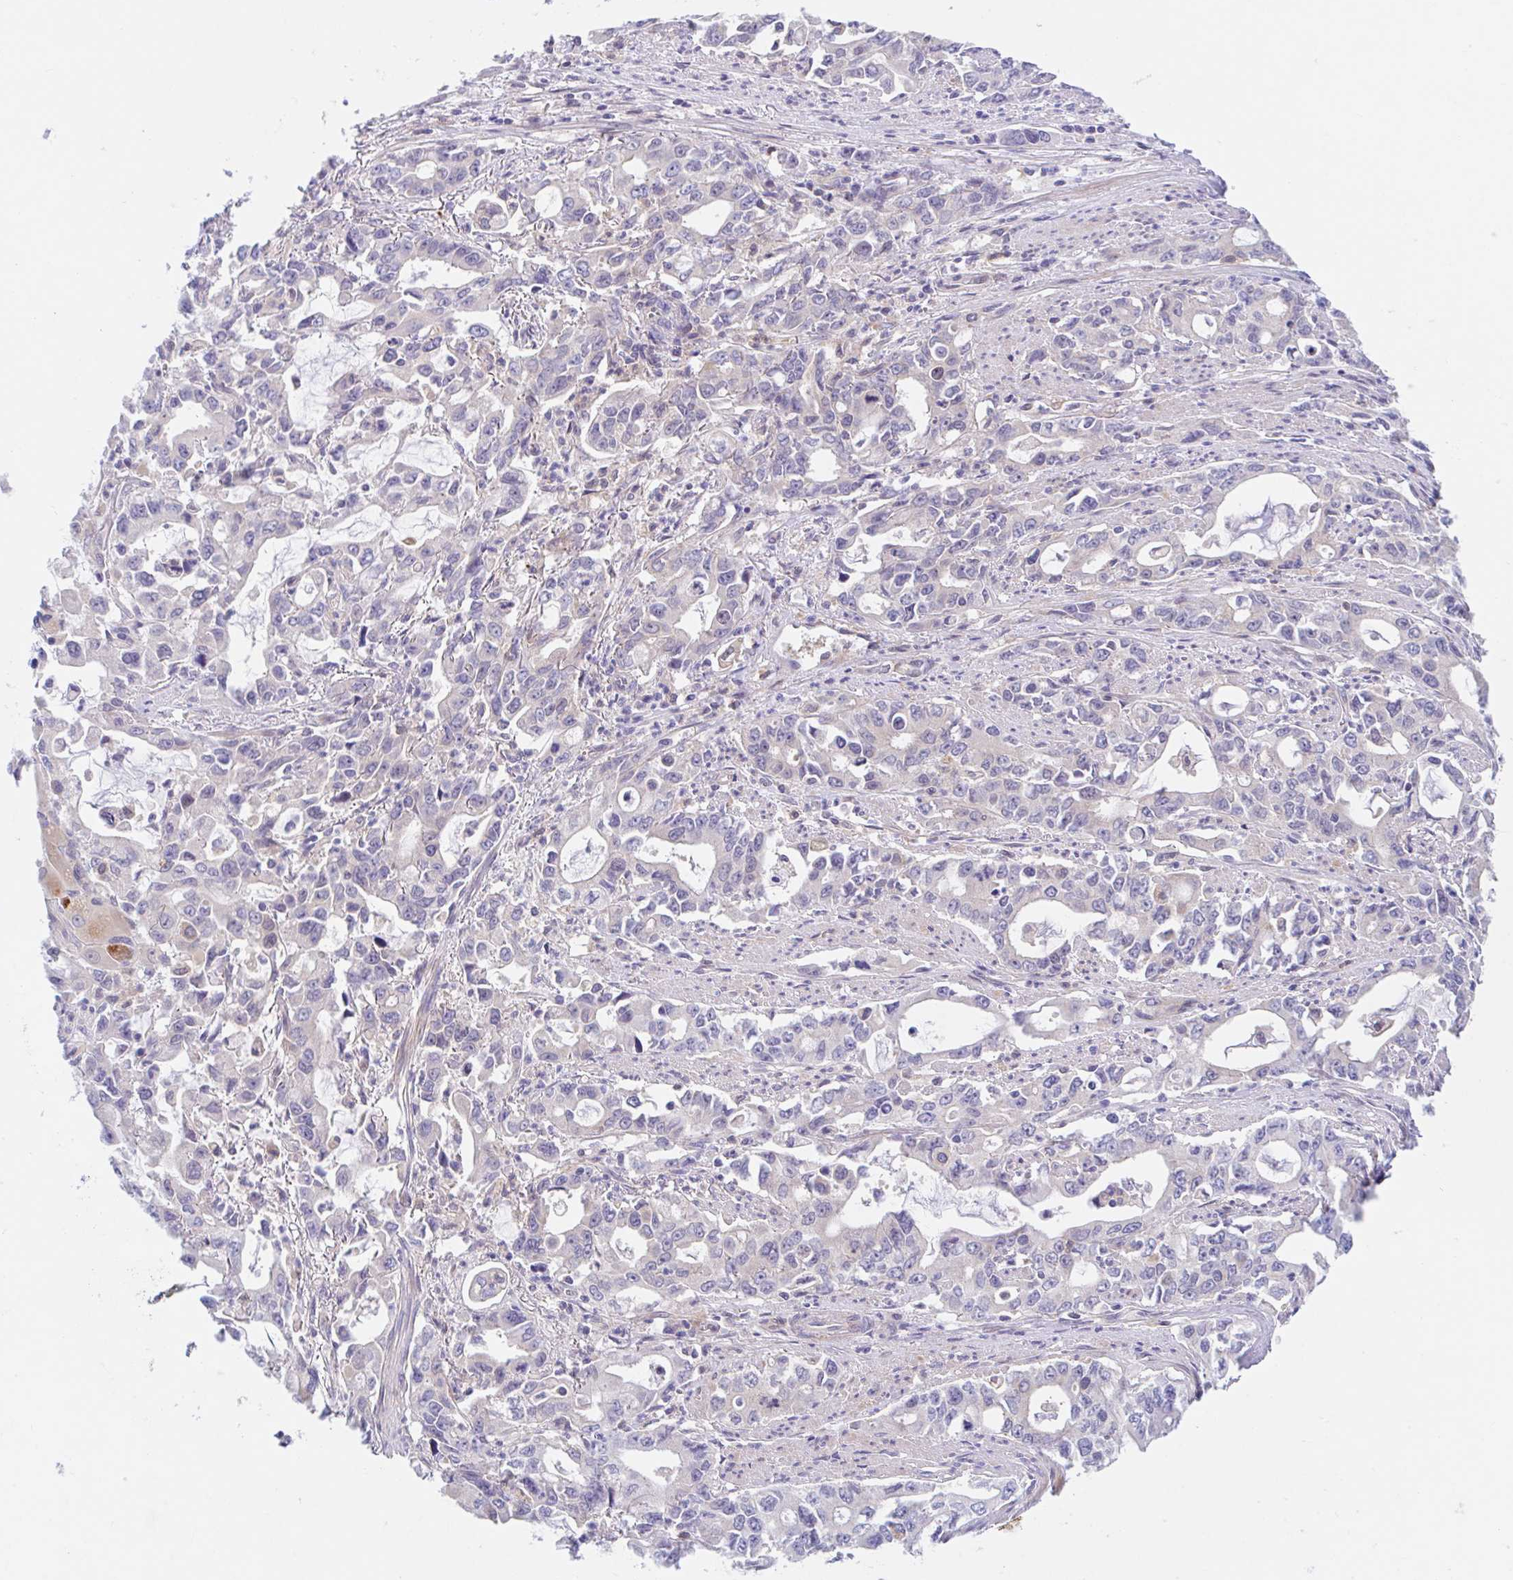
{"staining": {"intensity": "negative", "quantity": "none", "location": "none"}, "tissue": "stomach cancer", "cell_type": "Tumor cells", "image_type": "cancer", "snomed": [{"axis": "morphology", "description": "Adenocarcinoma, NOS"}, {"axis": "topography", "description": "Stomach, upper"}], "caption": "Immunohistochemical staining of stomach cancer exhibits no significant expression in tumor cells.", "gene": "TMEM86A", "patient": {"sex": "male", "age": 85}}